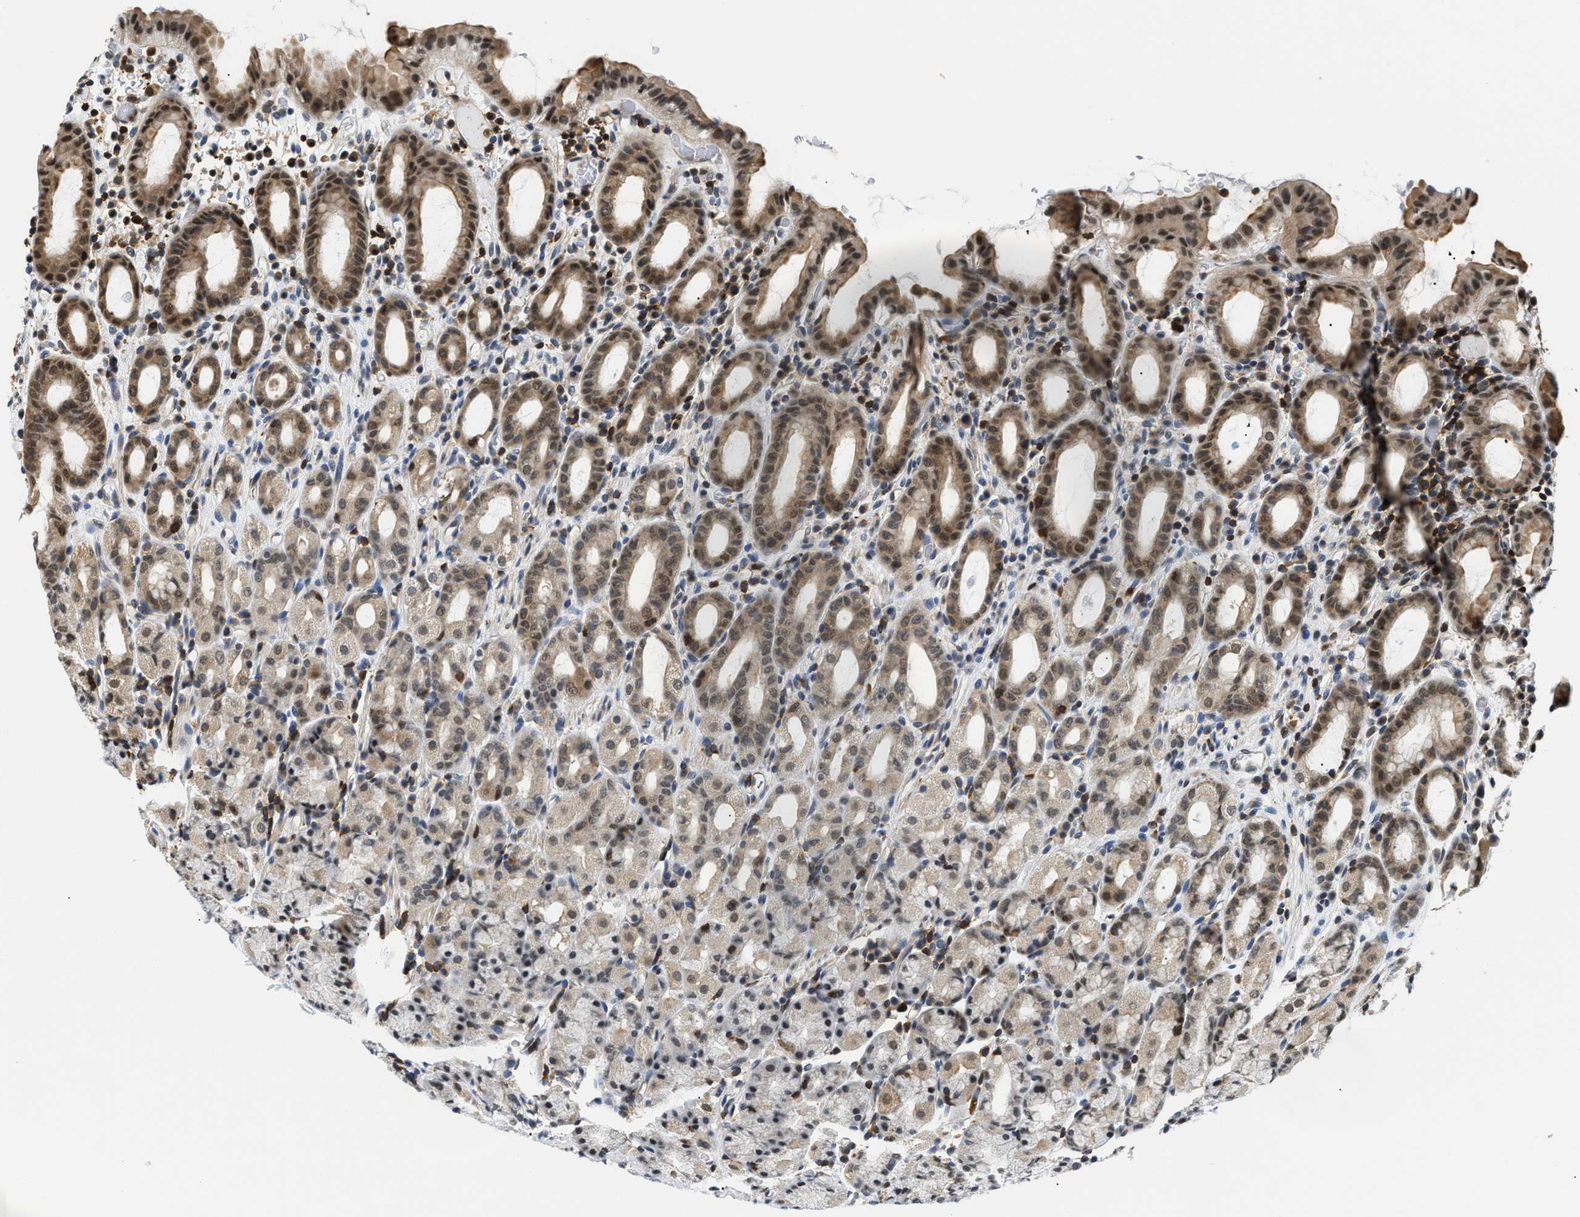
{"staining": {"intensity": "strong", "quantity": ">75%", "location": "cytoplasmic/membranous,nuclear"}, "tissue": "stomach", "cell_type": "Glandular cells", "image_type": "normal", "snomed": [{"axis": "morphology", "description": "Normal tissue, NOS"}, {"axis": "topography", "description": "Stomach, upper"}], "caption": "DAB (3,3'-diaminobenzidine) immunohistochemical staining of normal stomach shows strong cytoplasmic/membranous,nuclear protein positivity in approximately >75% of glandular cells.", "gene": "STK10", "patient": {"sex": "male", "age": 68}}